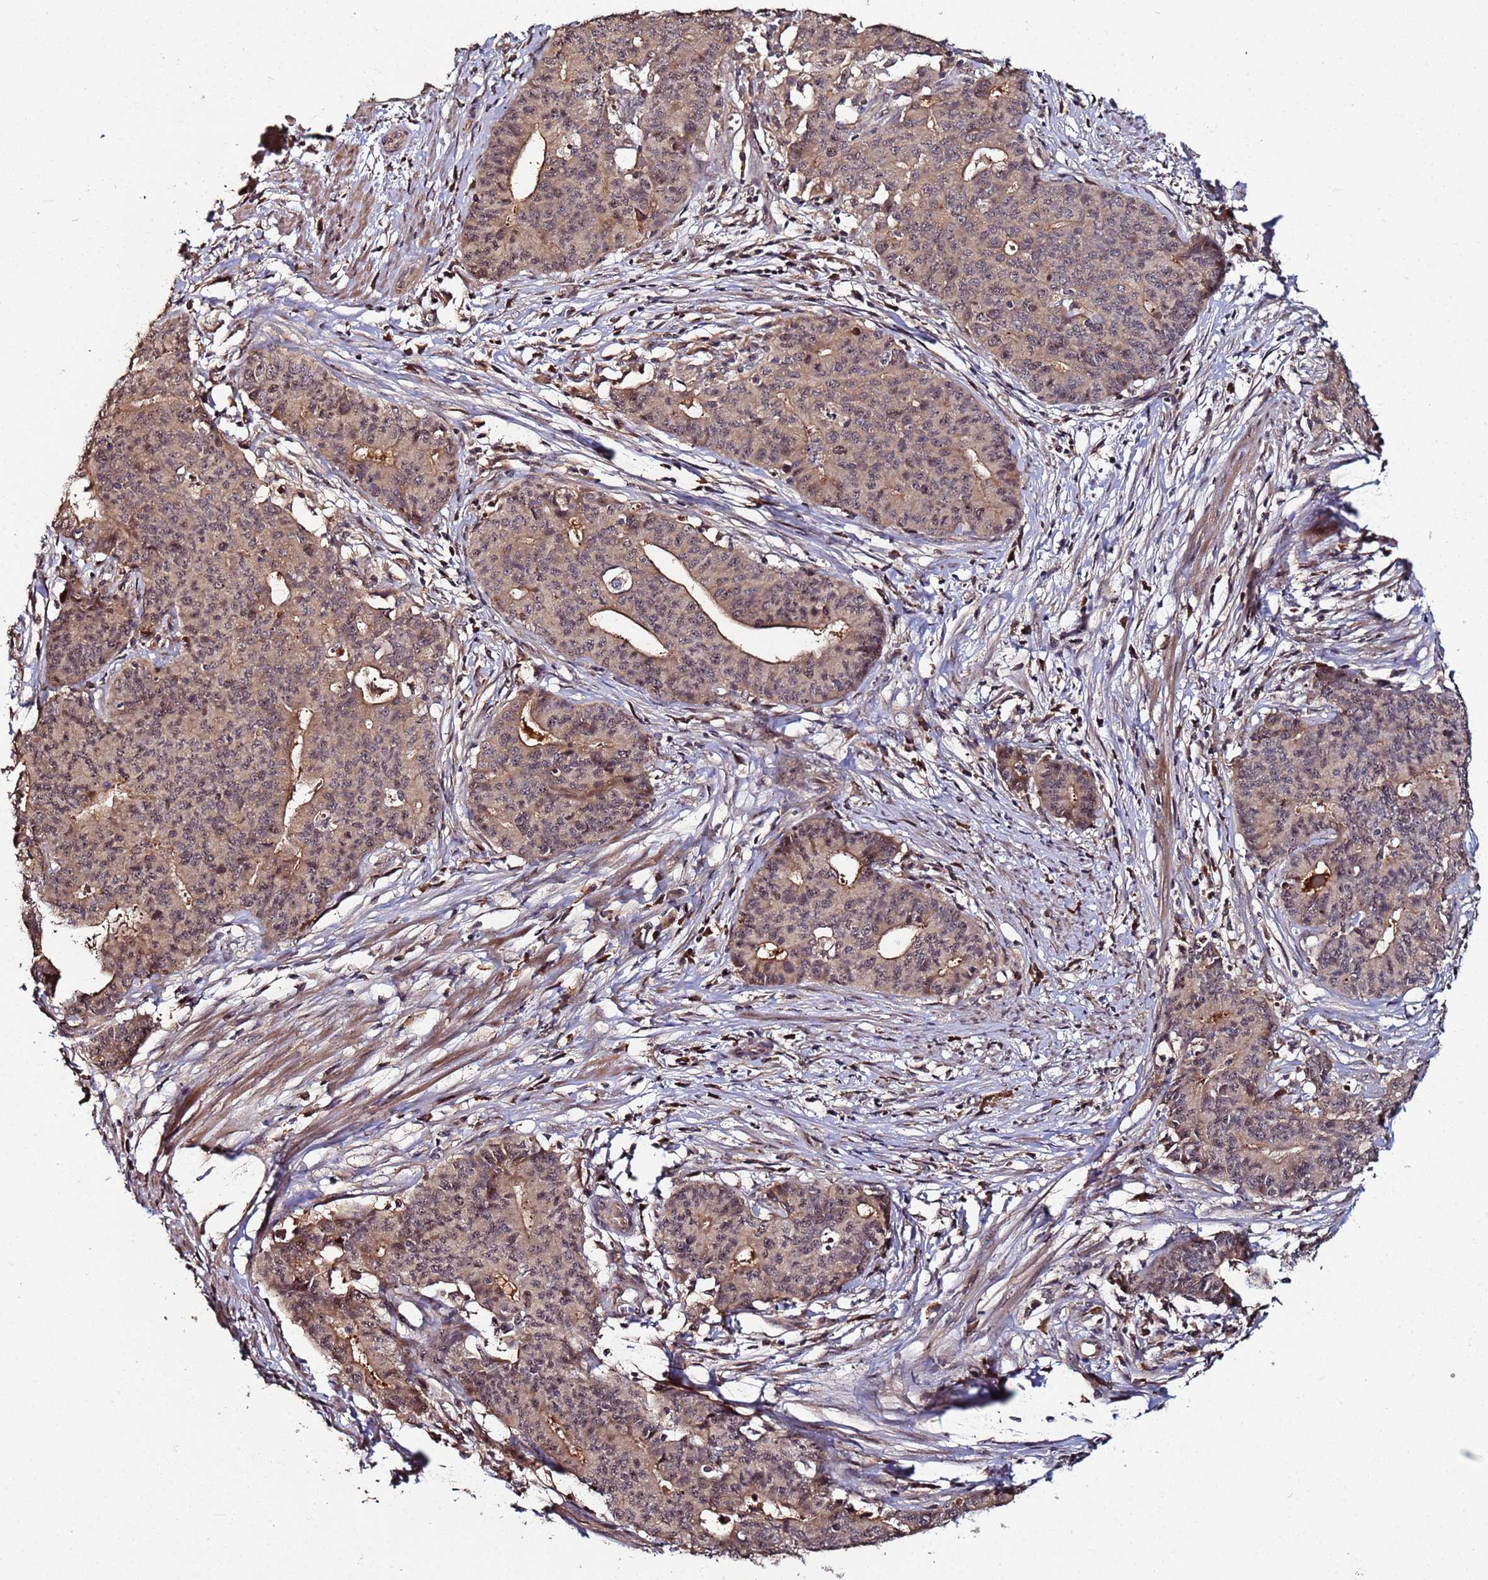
{"staining": {"intensity": "moderate", "quantity": ">75%", "location": "cytoplasmic/membranous,nuclear"}, "tissue": "endometrial cancer", "cell_type": "Tumor cells", "image_type": "cancer", "snomed": [{"axis": "morphology", "description": "Adenocarcinoma, NOS"}, {"axis": "topography", "description": "Endometrium"}], "caption": "DAB immunohistochemical staining of endometrial adenocarcinoma demonstrates moderate cytoplasmic/membranous and nuclear protein expression in about >75% of tumor cells.", "gene": "OSER1", "patient": {"sex": "female", "age": 59}}